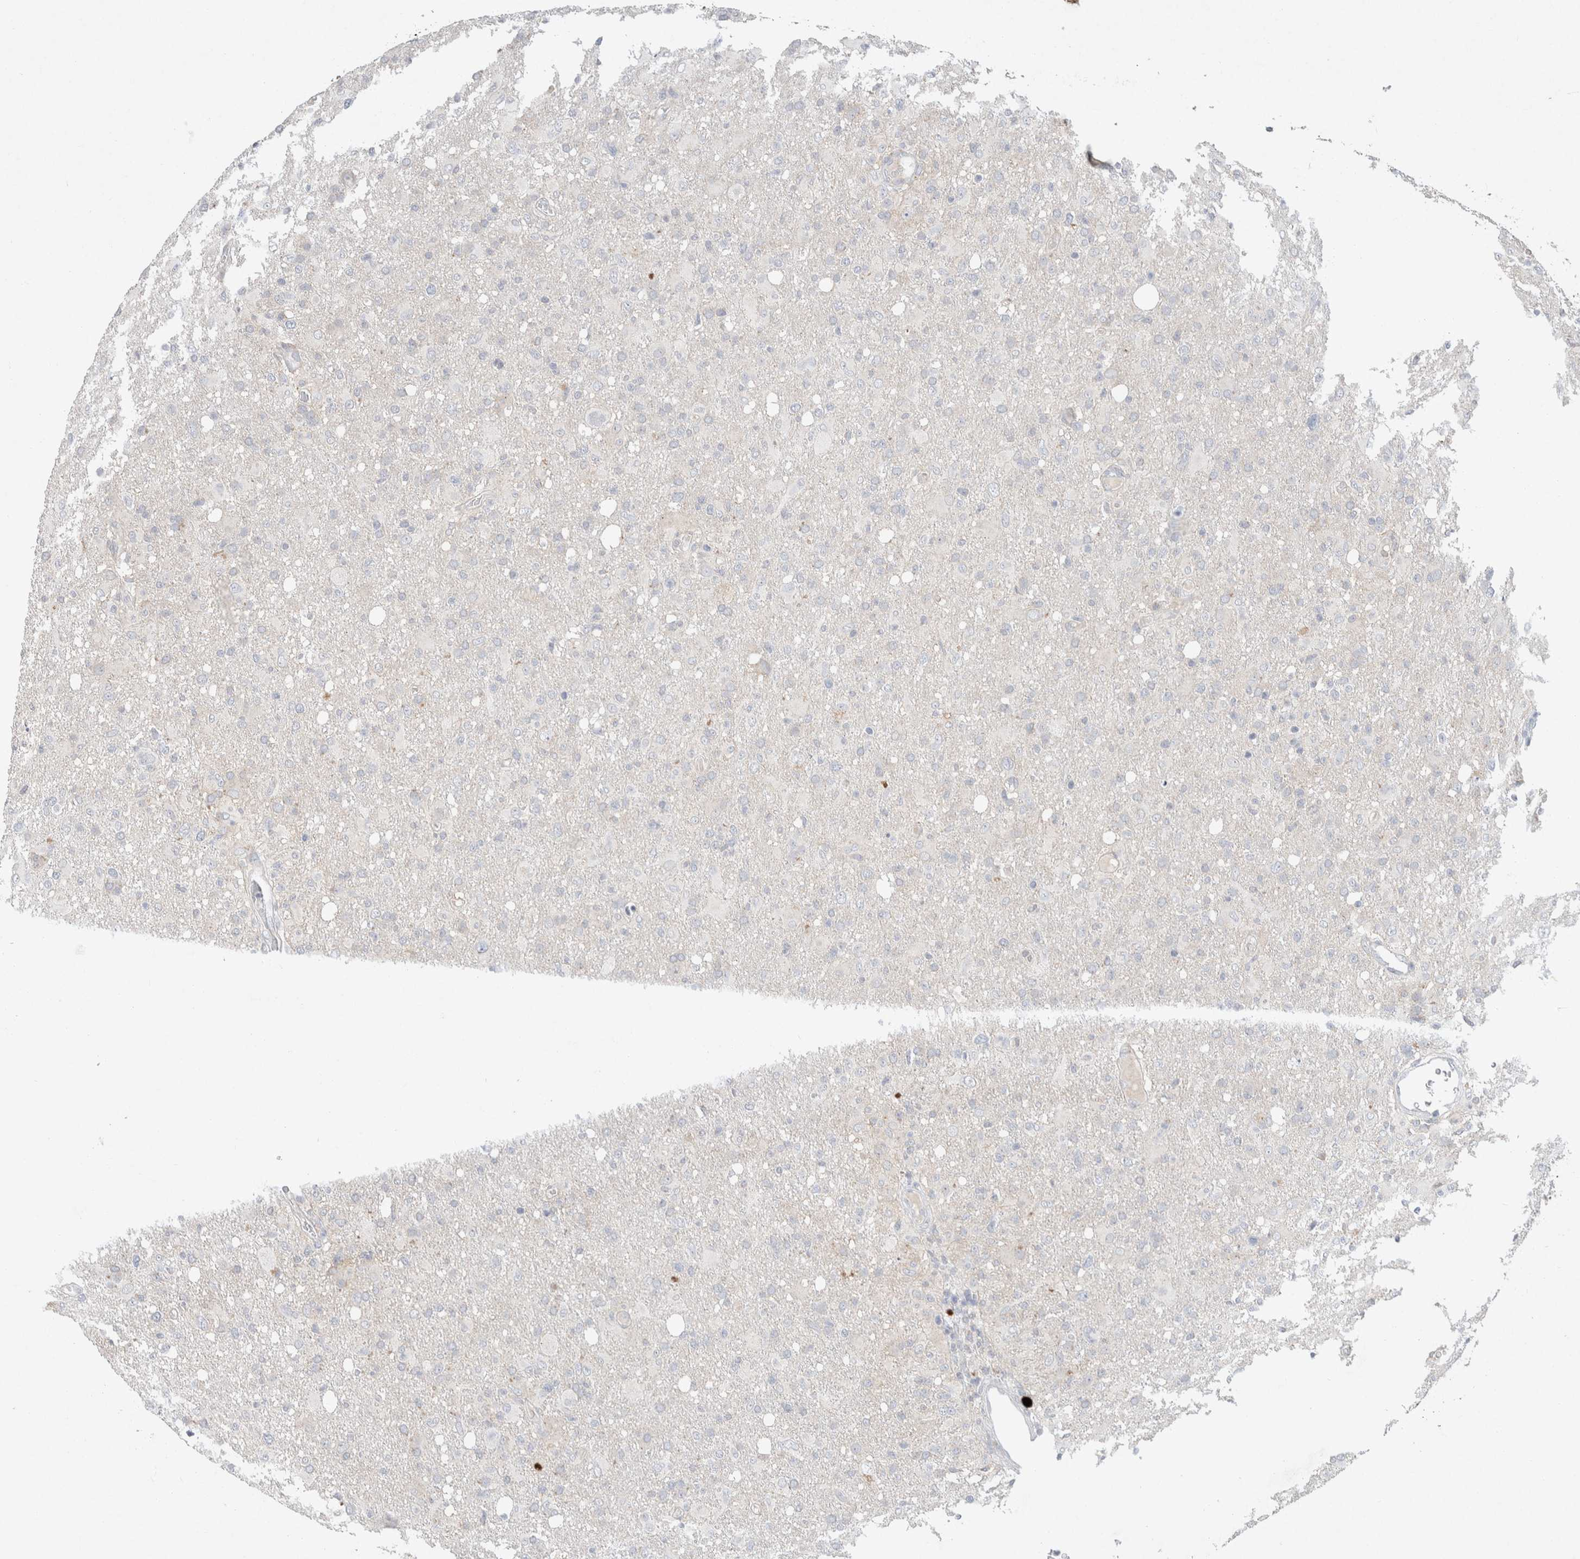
{"staining": {"intensity": "negative", "quantity": "none", "location": "none"}, "tissue": "glioma", "cell_type": "Tumor cells", "image_type": "cancer", "snomed": [{"axis": "morphology", "description": "Glioma, malignant, High grade"}, {"axis": "topography", "description": "Brain"}], "caption": "DAB immunohistochemical staining of glioma exhibits no significant expression in tumor cells.", "gene": "CMTM4", "patient": {"sex": "female", "age": 57}}